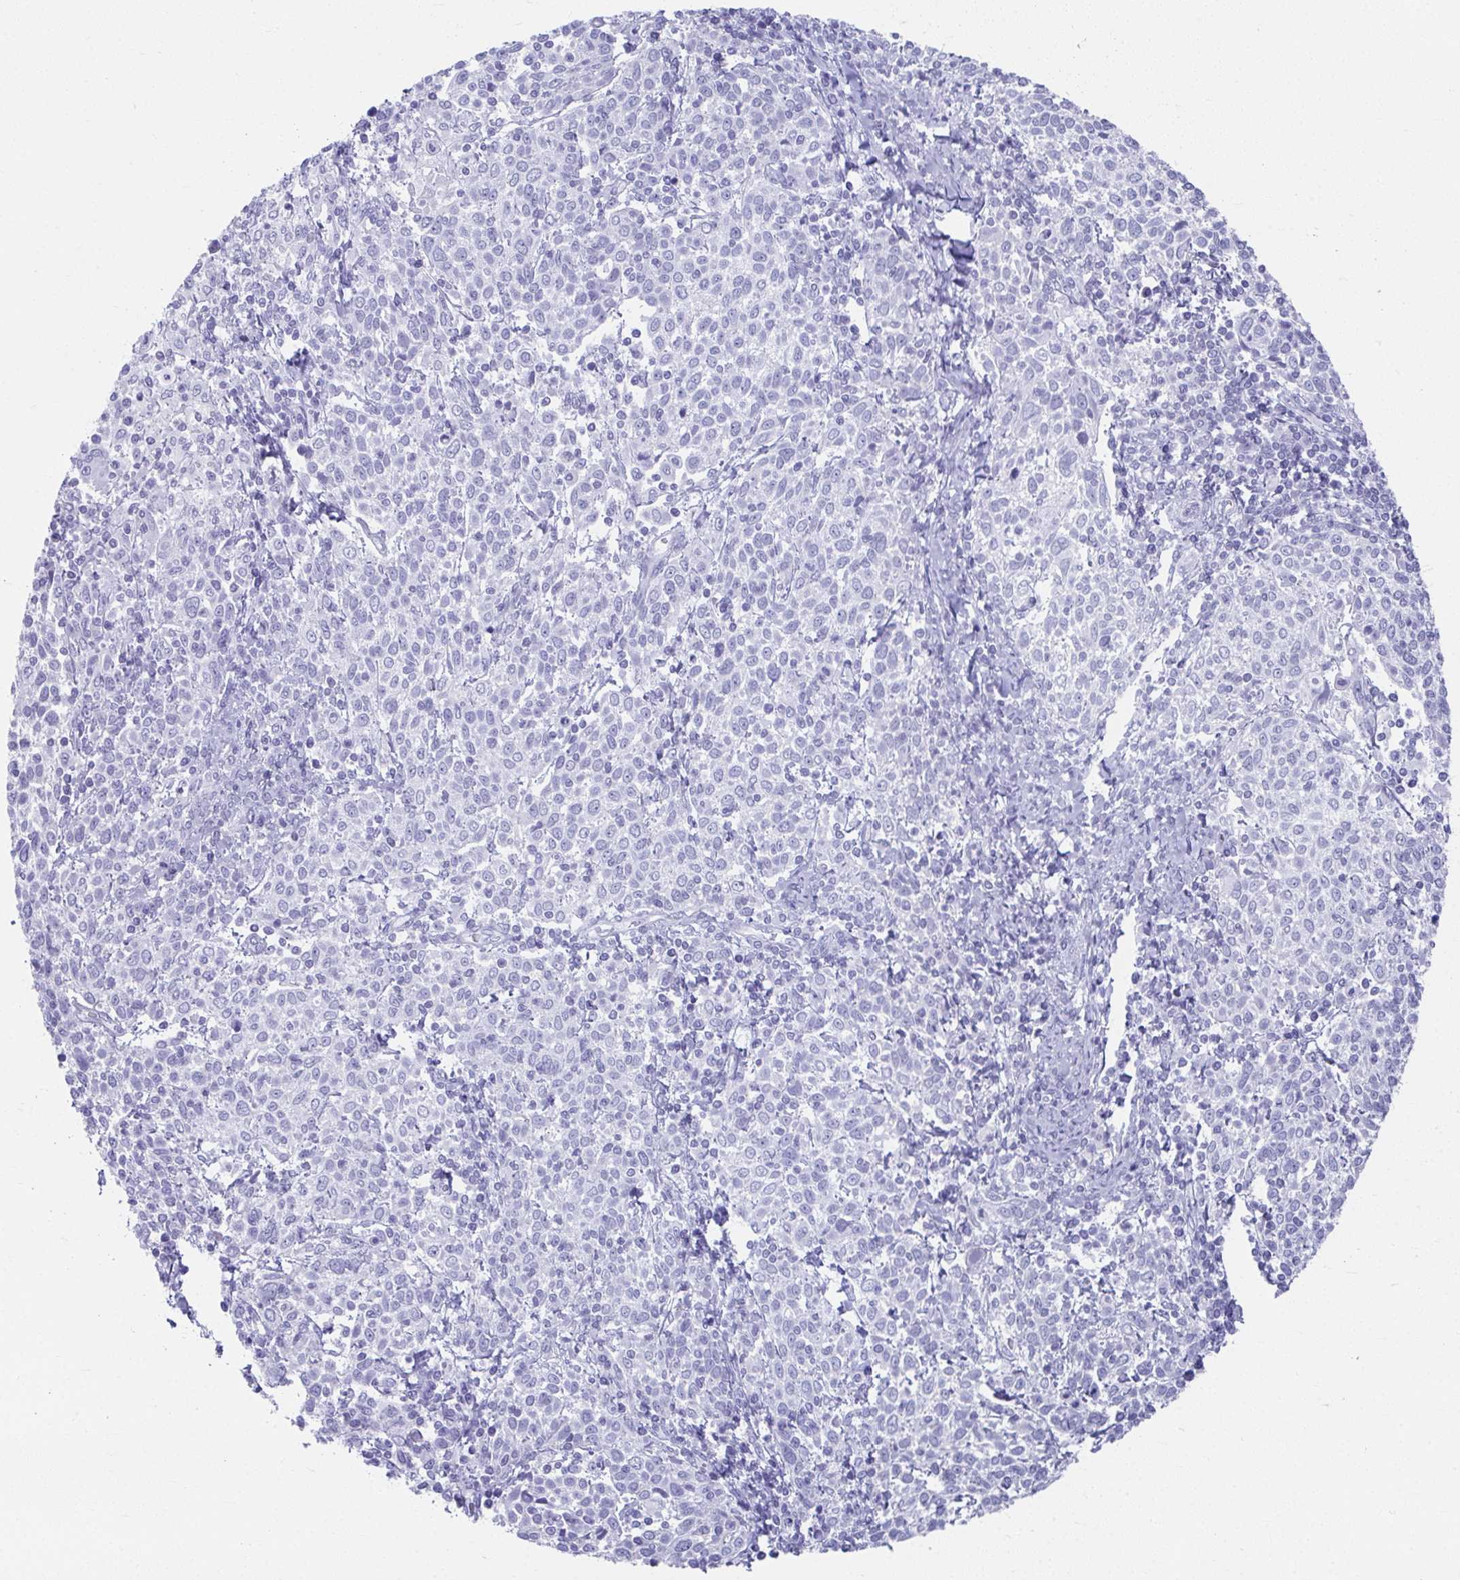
{"staining": {"intensity": "negative", "quantity": "none", "location": "none"}, "tissue": "cervical cancer", "cell_type": "Tumor cells", "image_type": "cancer", "snomed": [{"axis": "morphology", "description": "Squamous cell carcinoma, NOS"}, {"axis": "topography", "description": "Cervix"}], "caption": "The photomicrograph demonstrates no significant positivity in tumor cells of cervical cancer (squamous cell carcinoma). The staining was performed using DAB to visualize the protein expression in brown, while the nuclei were stained in blue with hematoxylin (Magnification: 20x).", "gene": "GHRL", "patient": {"sex": "female", "age": 61}}